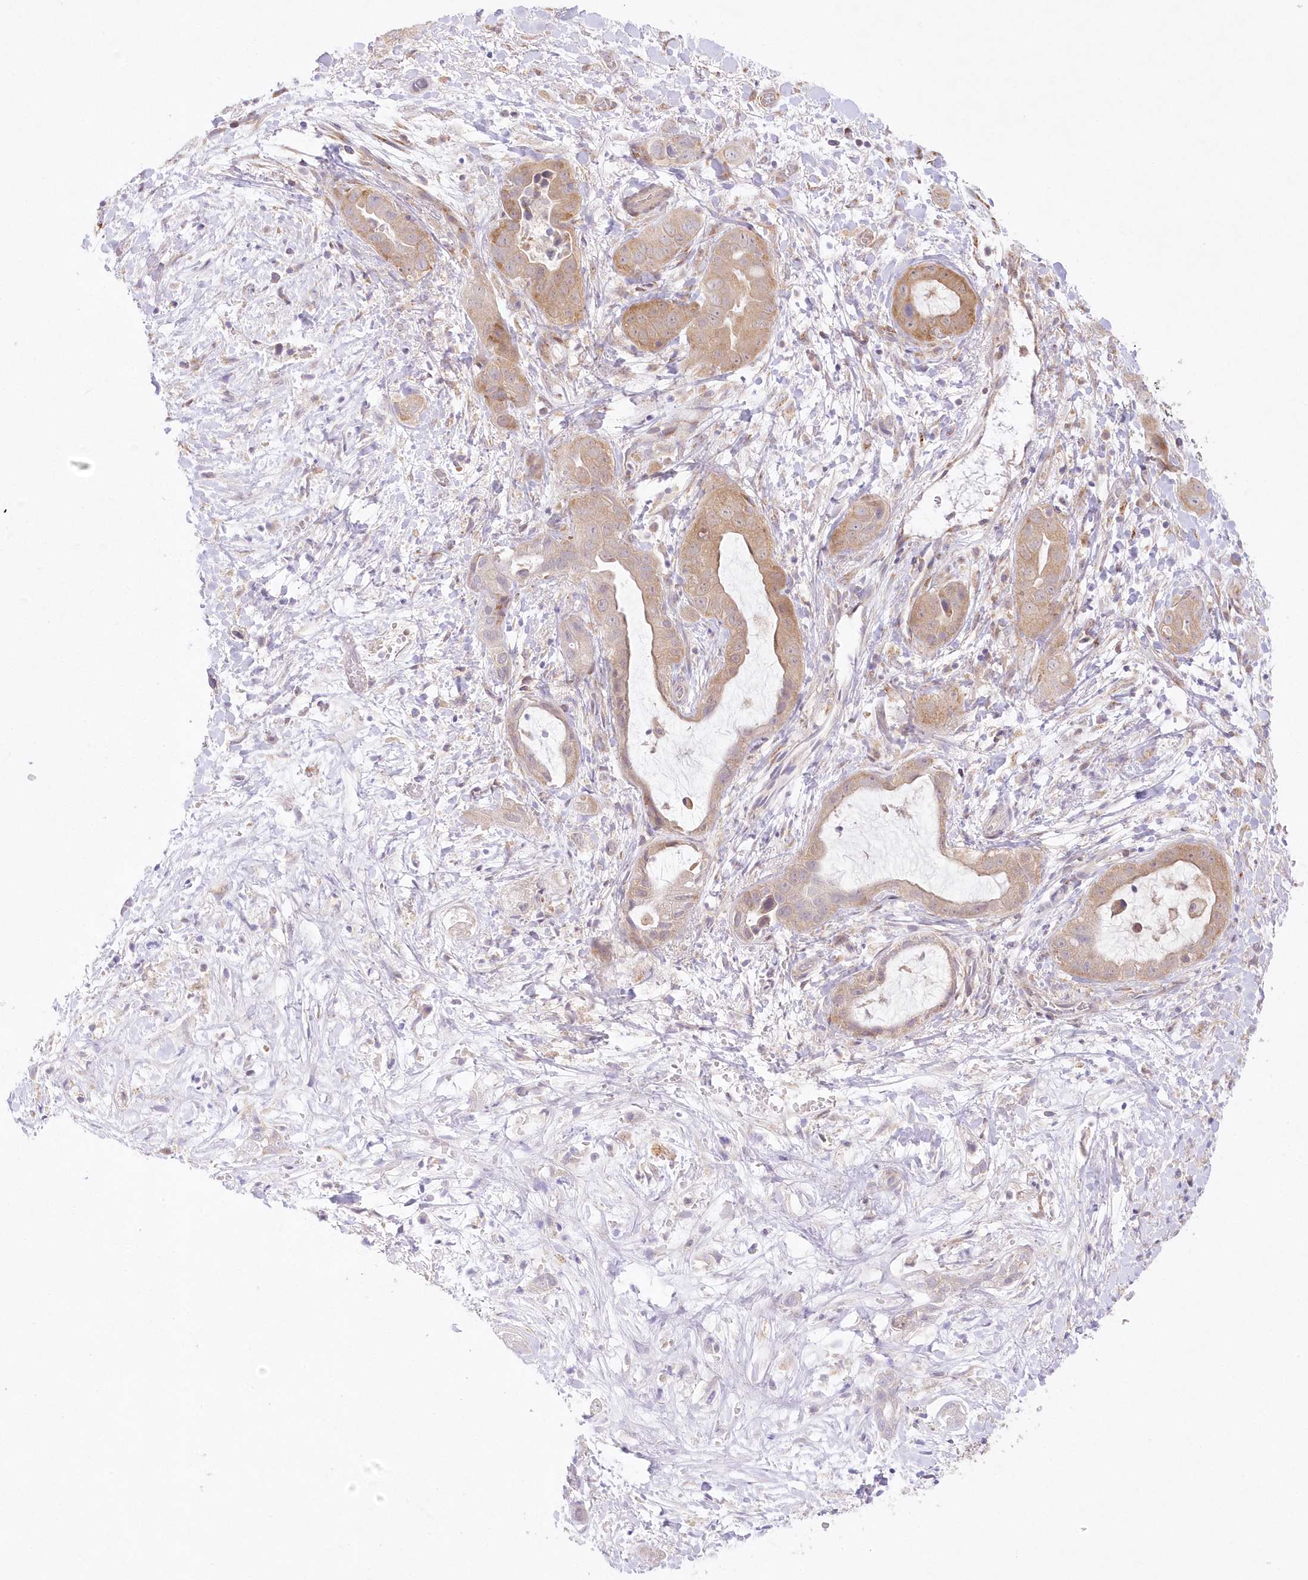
{"staining": {"intensity": "moderate", "quantity": "25%-75%", "location": "cytoplasmic/membranous"}, "tissue": "liver cancer", "cell_type": "Tumor cells", "image_type": "cancer", "snomed": [{"axis": "morphology", "description": "Cholangiocarcinoma"}, {"axis": "topography", "description": "Liver"}], "caption": "High-power microscopy captured an immunohistochemistry (IHC) histopathology image of liver cholangiocarcinoma, revealing moderate cytoplasmic/membranous expression in approximately 25%-75% of tumor cells.", "gene": "RNPEP", "patient": {"sex": "female", "age": 52}}